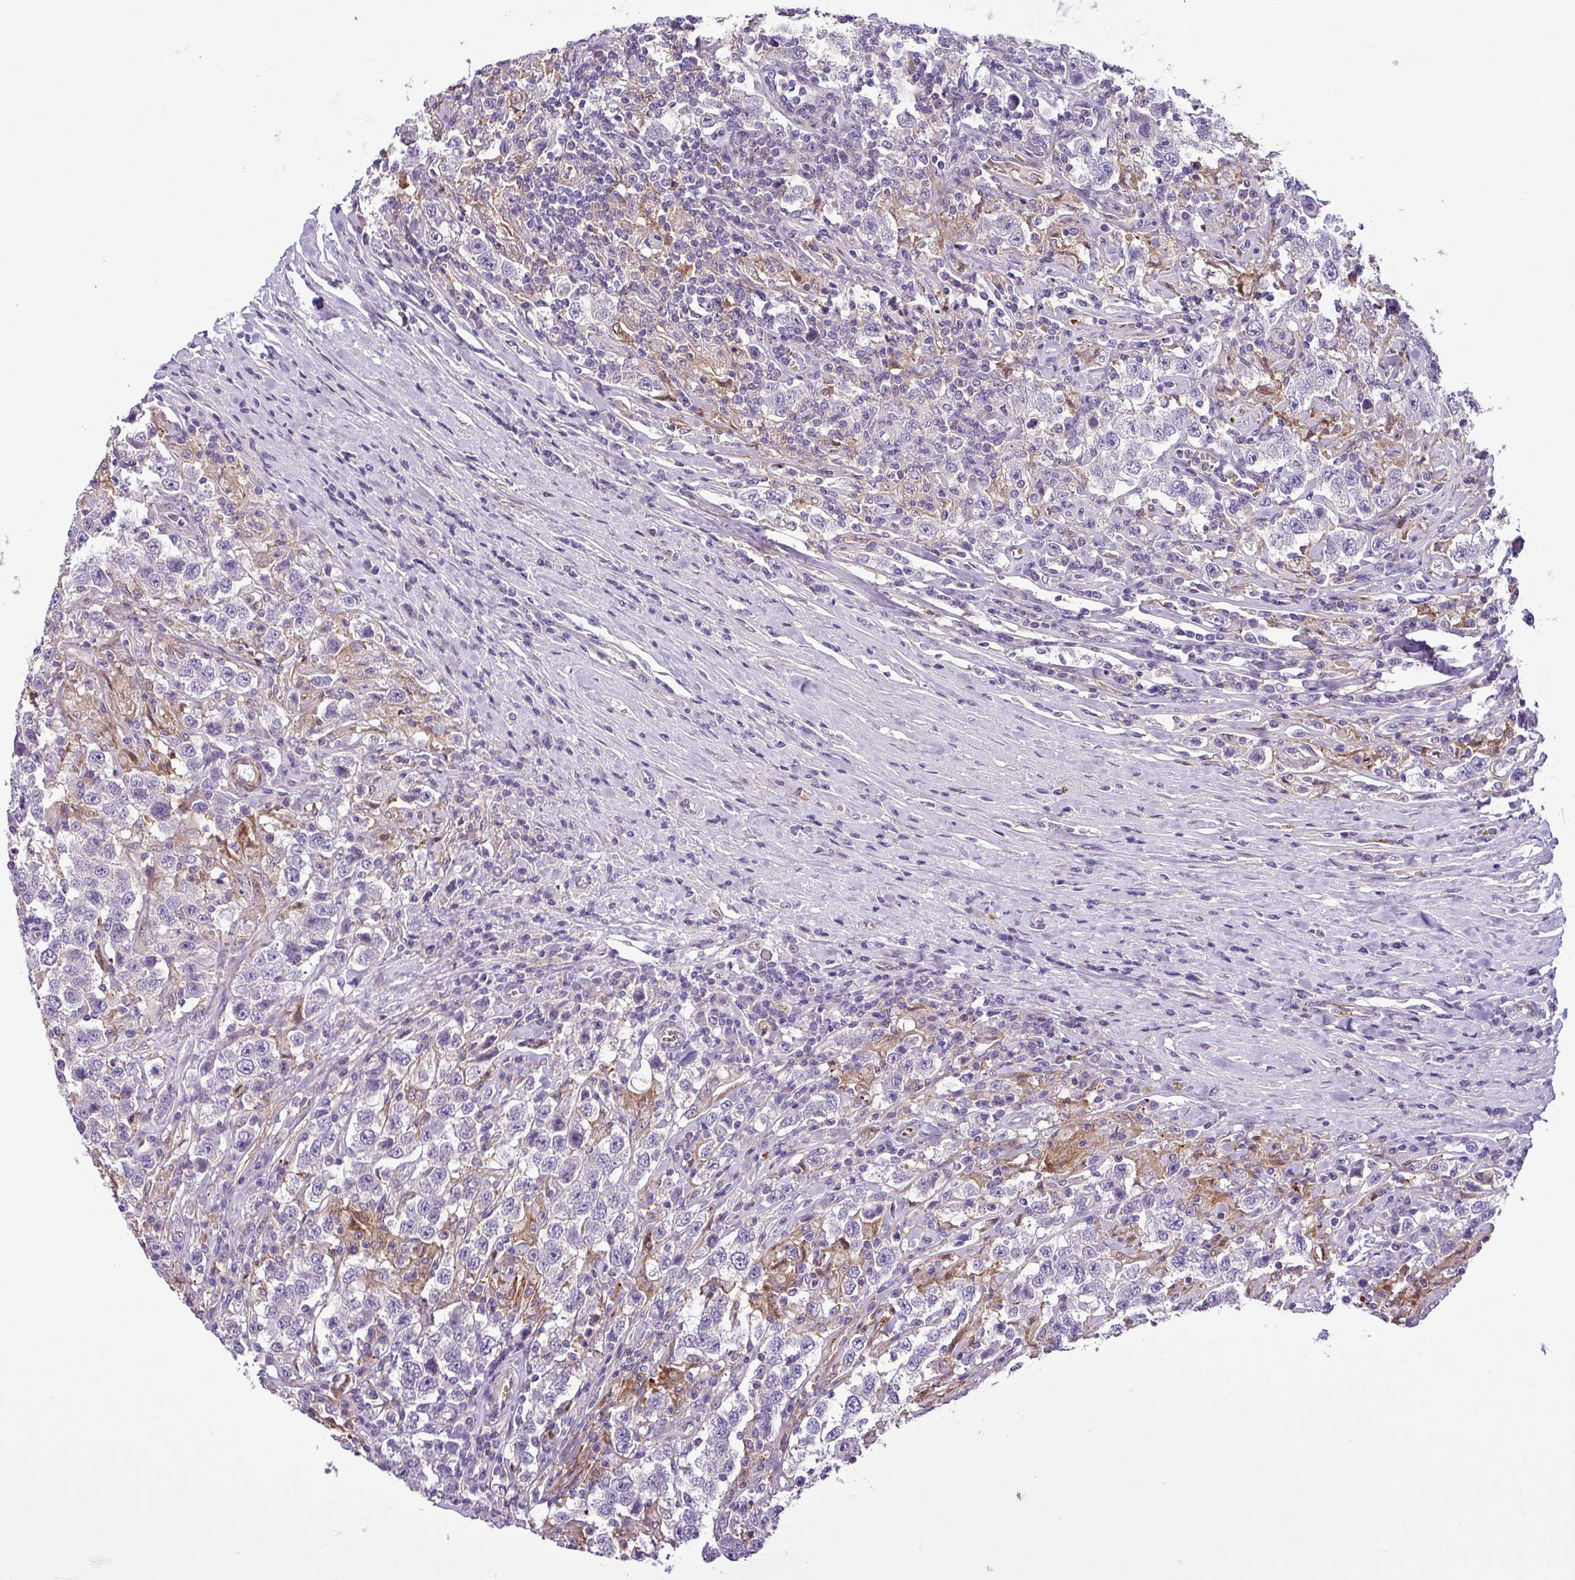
{"staining": {"intensity": "negative", "quantity": "none", "location": "none"}, "tissue": "testis cancer", "cell_type": "Tumor cells", "image_type": "cancer", "snomed": [{"axis": "morphology", "description": "Seminoma, NOS"}, {"axis": "topography", "description": "Testis"}], "caption": "DAB immunohistochemical staining of human testis cancer (seminoma) shows no significant staining in tumor cells.", "gene": "NBEAL2", "patient": {"sex": "male", "age": 41}}